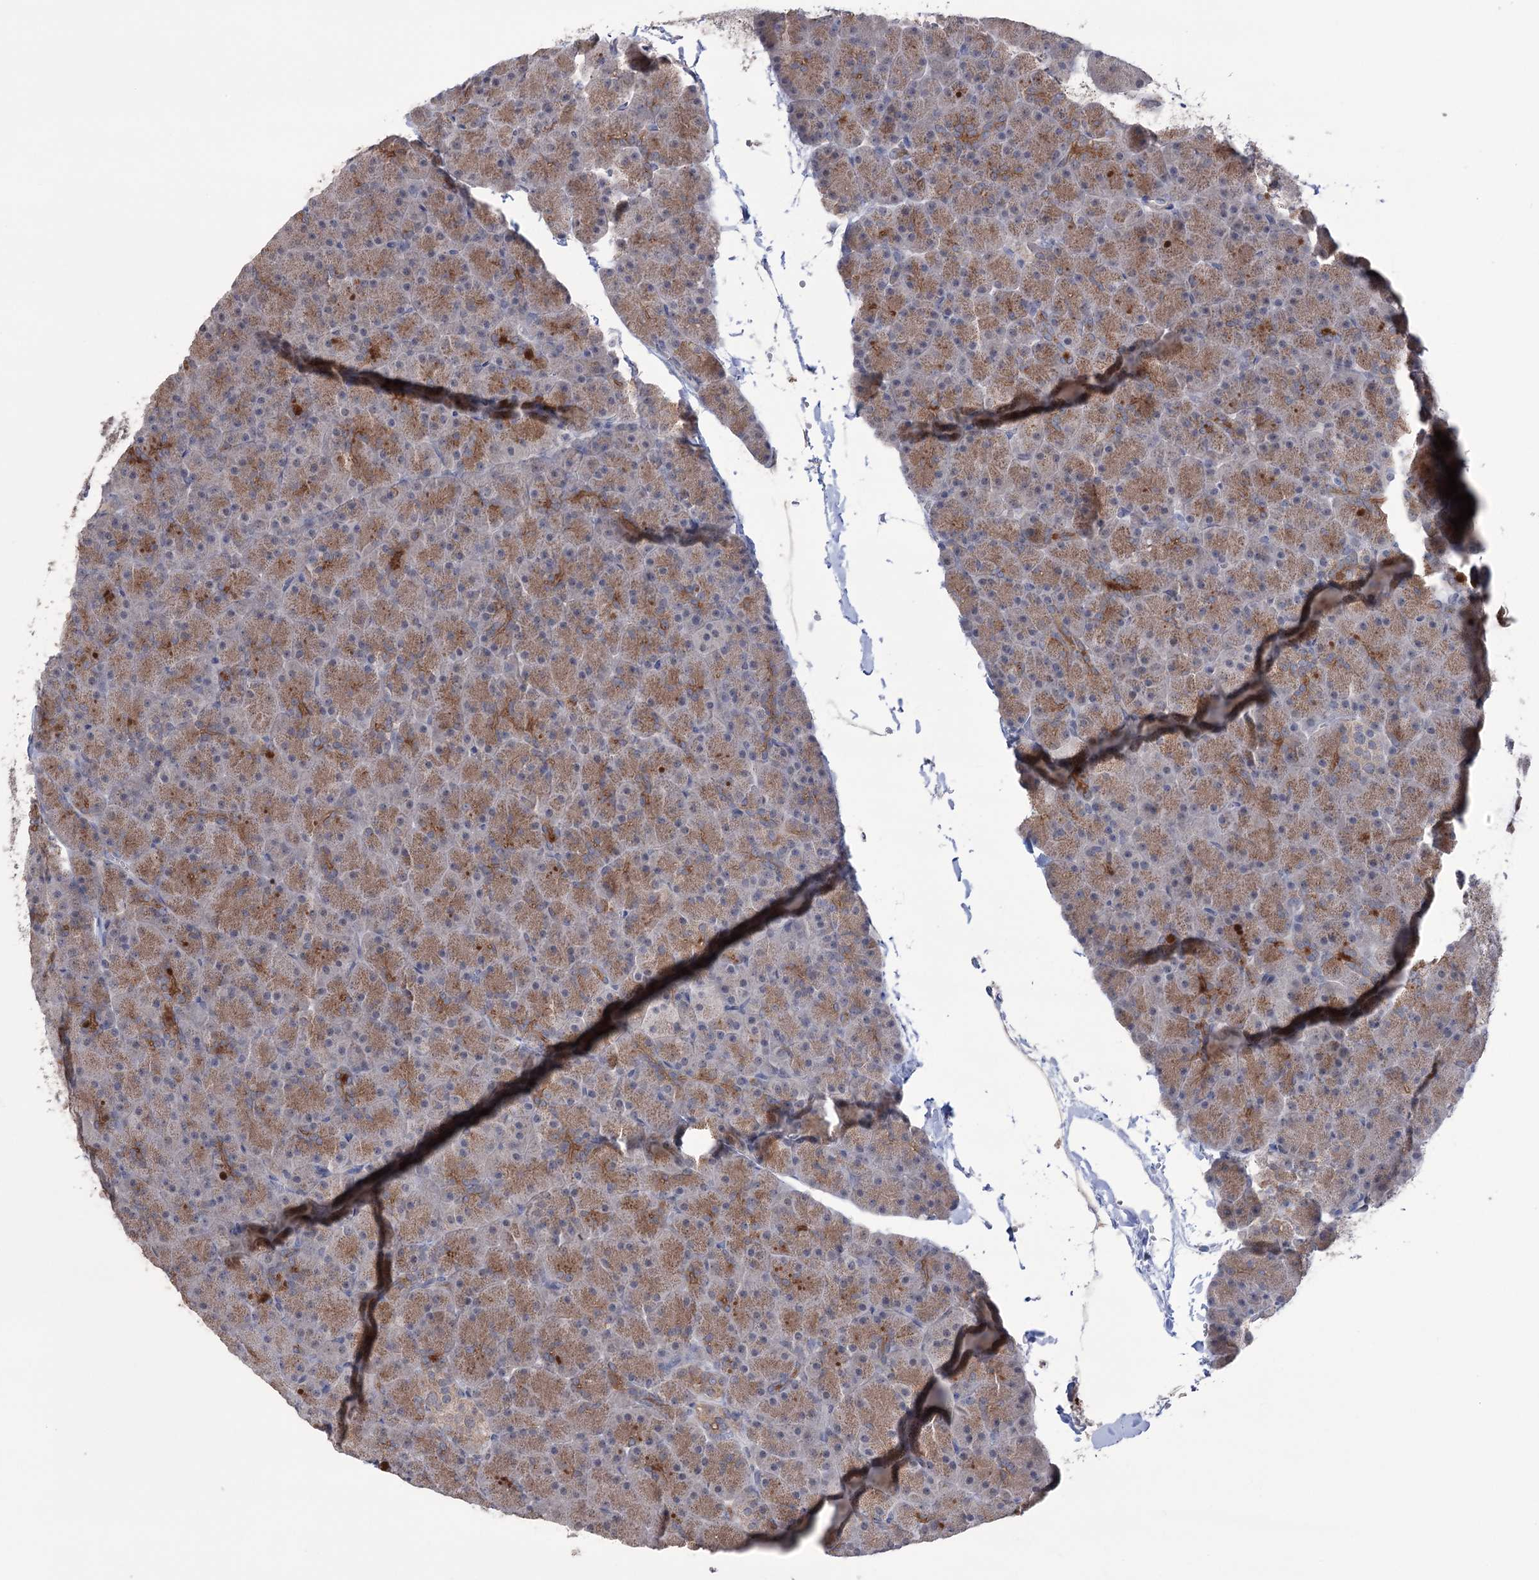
{"staining": {"intensity": "moderate", "quantity": ">75%", "location": "cytoplasmic/membranous"}, "tissue": "pancreas", "cell_type": "Exocrine glandular cells", "image_type": "normal", "snomed": [{"axis": "morphology", "description": "Normal tissue, NOS"}, {"axis": "topography", "description": "Pancreas"}], "caption": "Immunohistochemistry staining of normal pancreas, which shows medium levels of moderate cytoplasmic/membranous expression in approximately >75% of exocrine glandular cells indicating moderate cytoplasmic/membranous protein positivity. The staining was performed using DAB (3,3'-diaminobenzidine) (brown) for protein detection and nuclei were counterstained in hematoxylin (blue).", "gene": "TRIM71", "patient": {"sex": "male", "age": 36}}